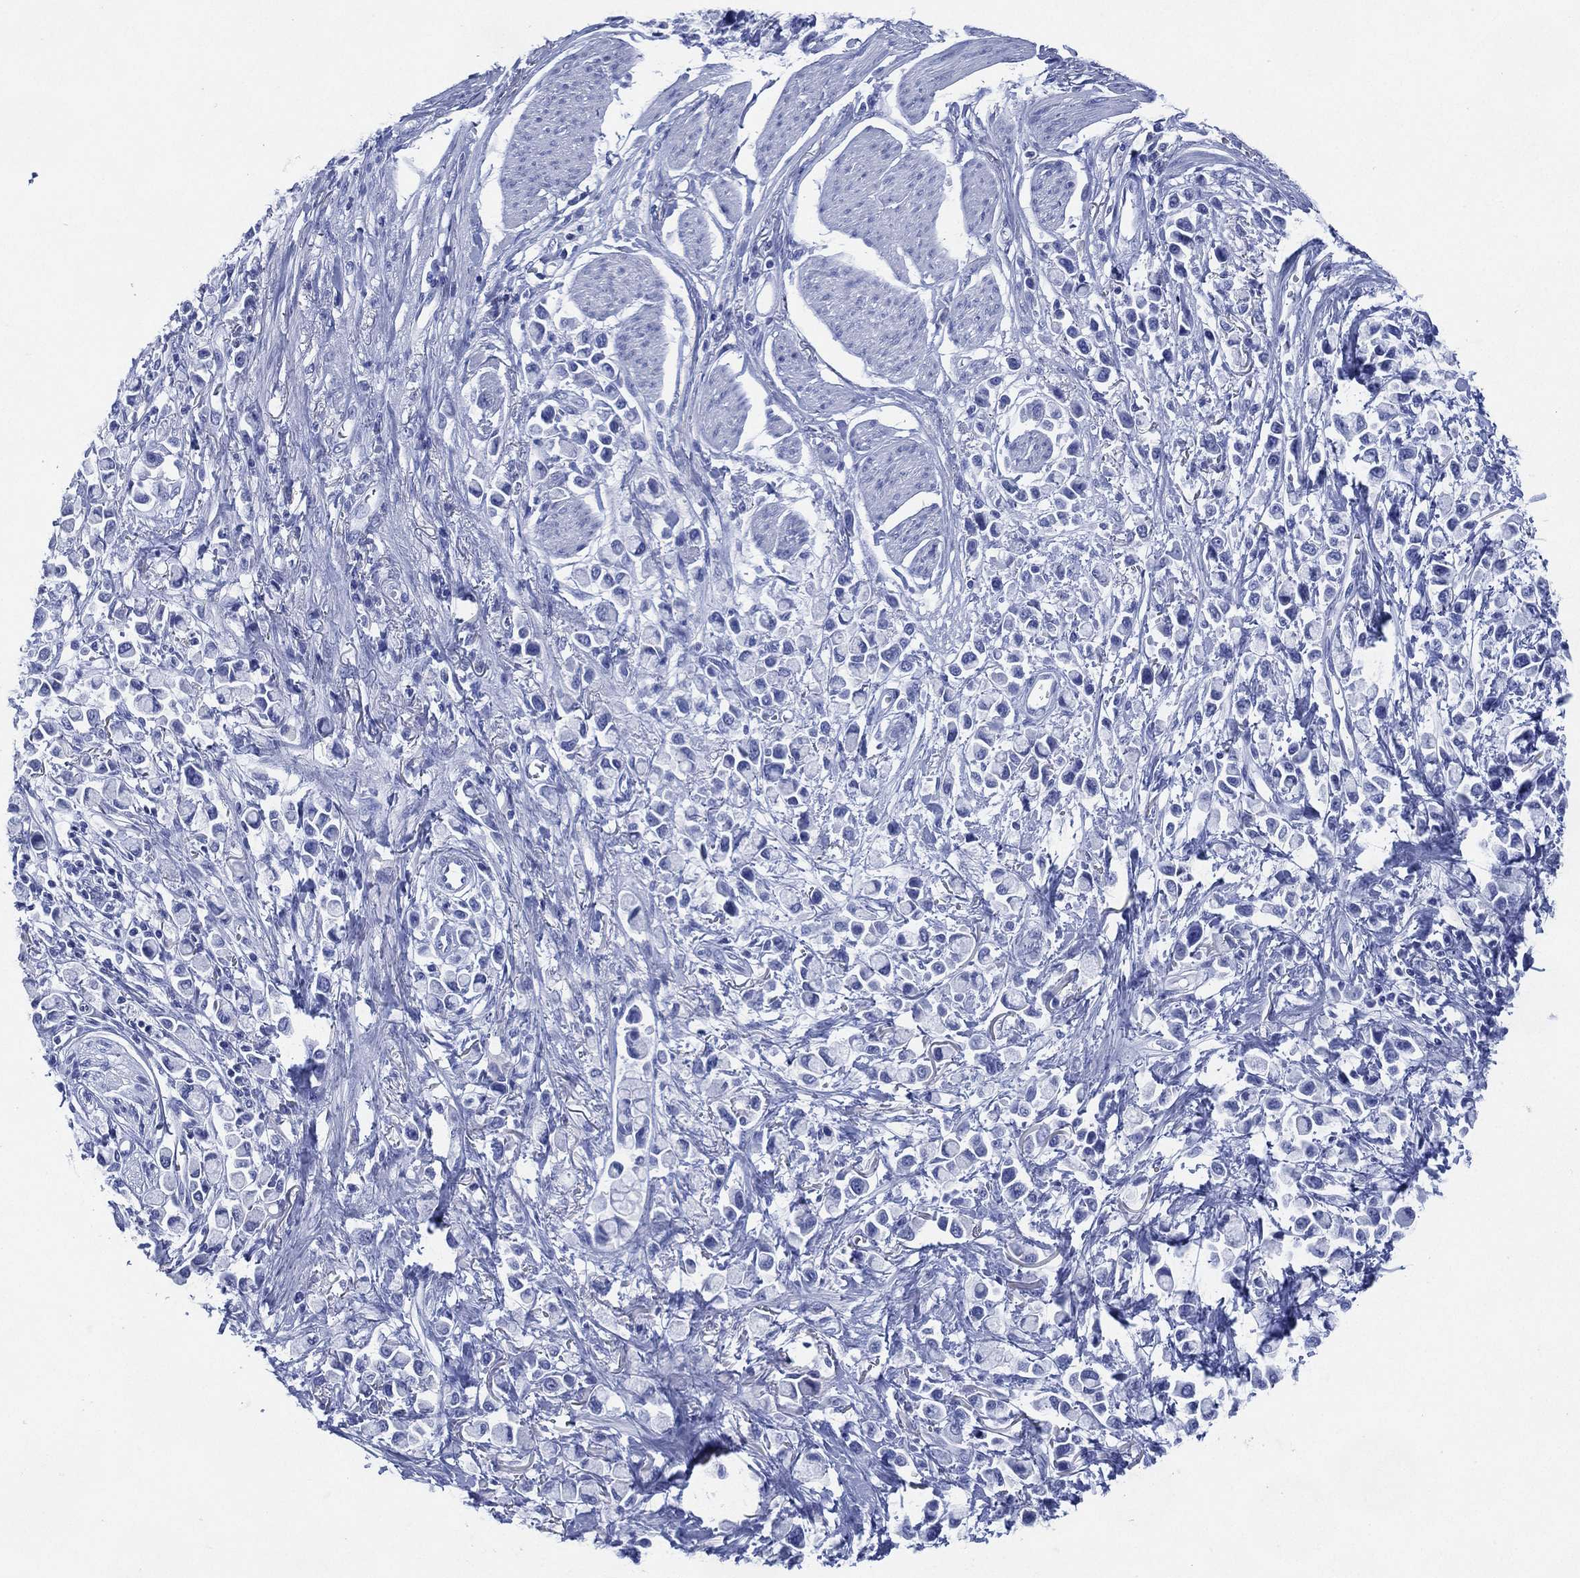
{"staining": {"intensity": "negative", "quantity": "none", "location": "none"}, "tissue": "stomach cancer", "cell_type": "Tumor cells", "image_type": "cancer", "snomed": [{"axis": "morphology", "description": "Adenocarcinoma, NOS"}, {"axis": "topography", "description": "Stomach"}], "caption": "There is no significant expression in tumor cells of stomach cancer (adenocarcinoma). (DAB IHC with hematoxylin counter stain).", "gene": "SIGLECL1", "patient": {"sex": "female", "age": 81}}